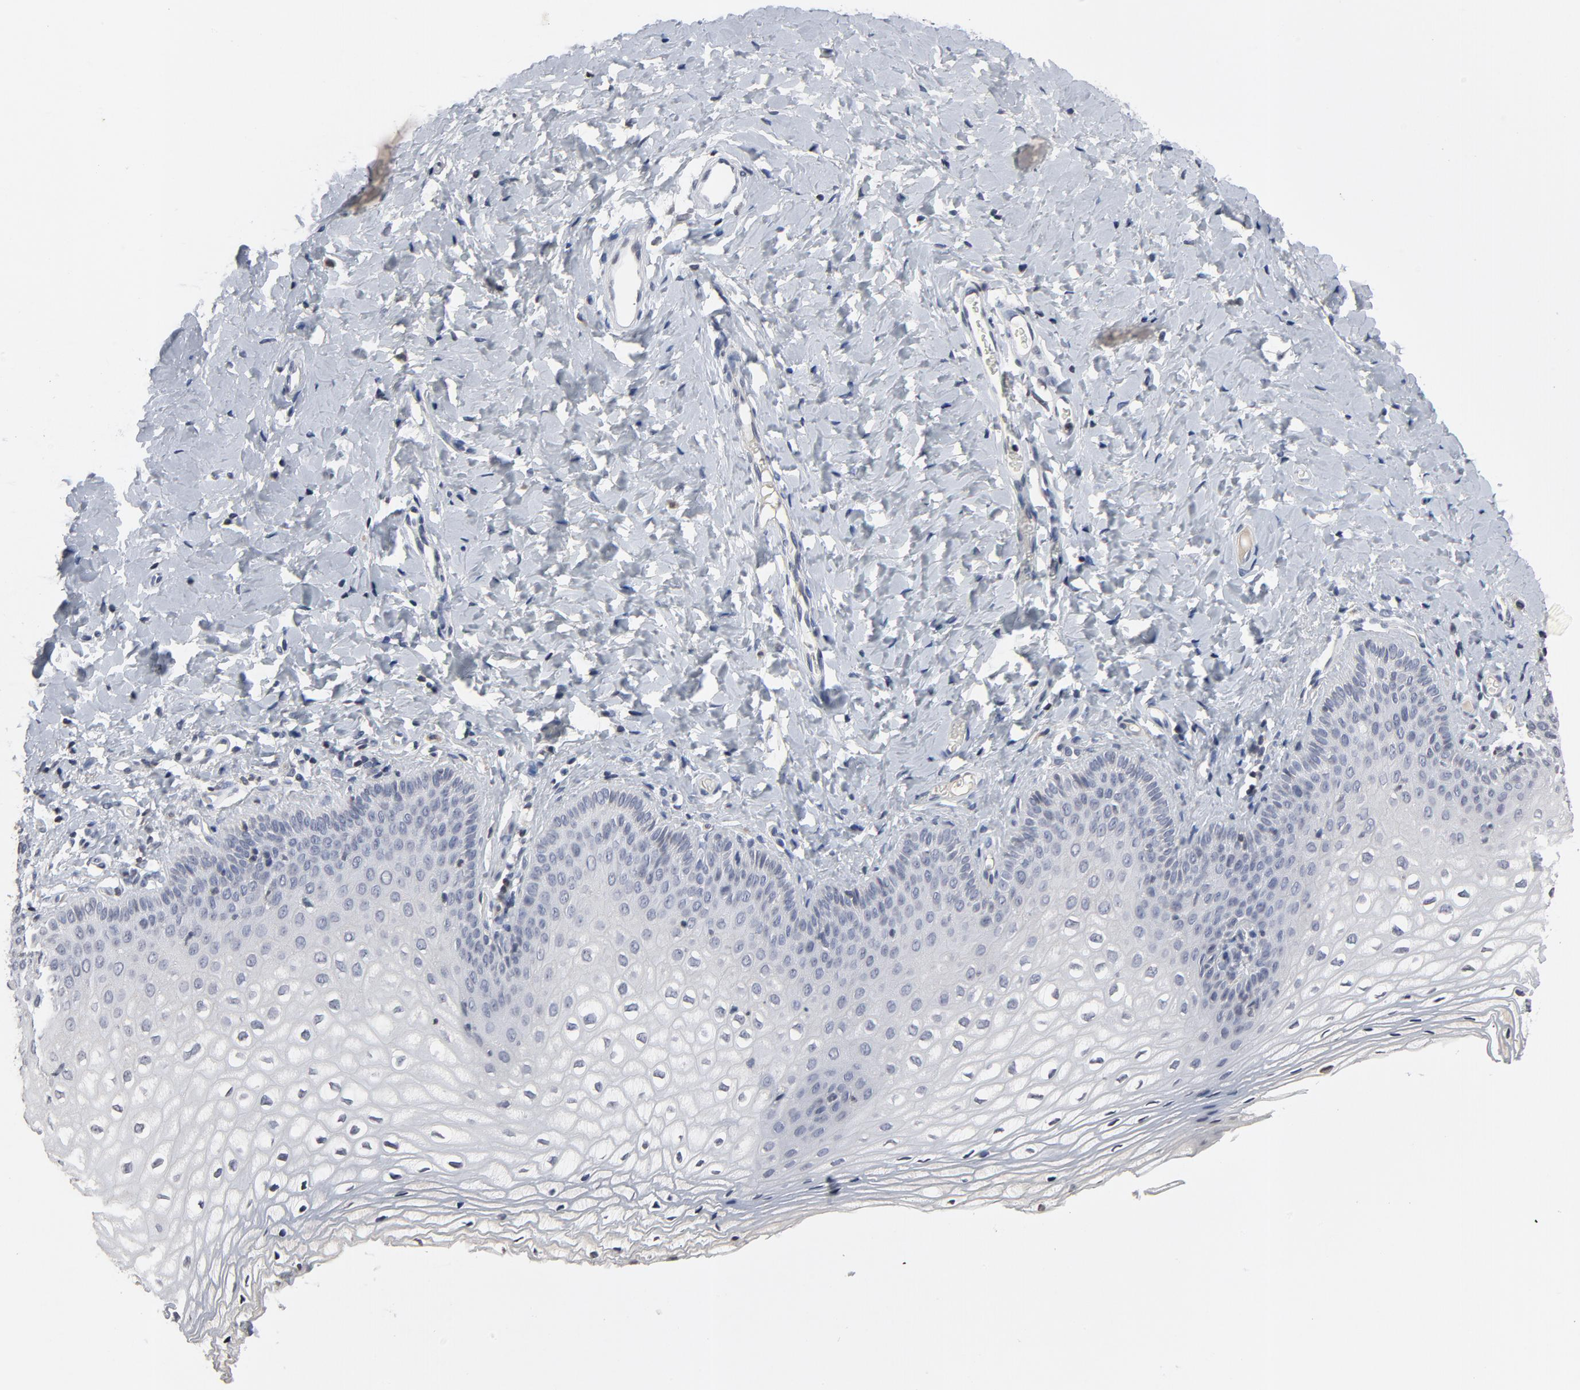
{"staining": {"intensity": "negative", "quantity": "none", "location": "none"}, "tissue": "vagina", "cell_type": "Squamous epithelial cells", "image_type": "normal", "snomed": [{"axis": "morphology", "description": "Normal tissue, NOS"}, {"axis": "topography", "description": "Vagina"}], "caption": "A micrograph of vagina stained for a protein displays no brown staining in squamous epithelial cells.", "gene": "TCL1A", "patient": {"sex": "female", "age": 55}}